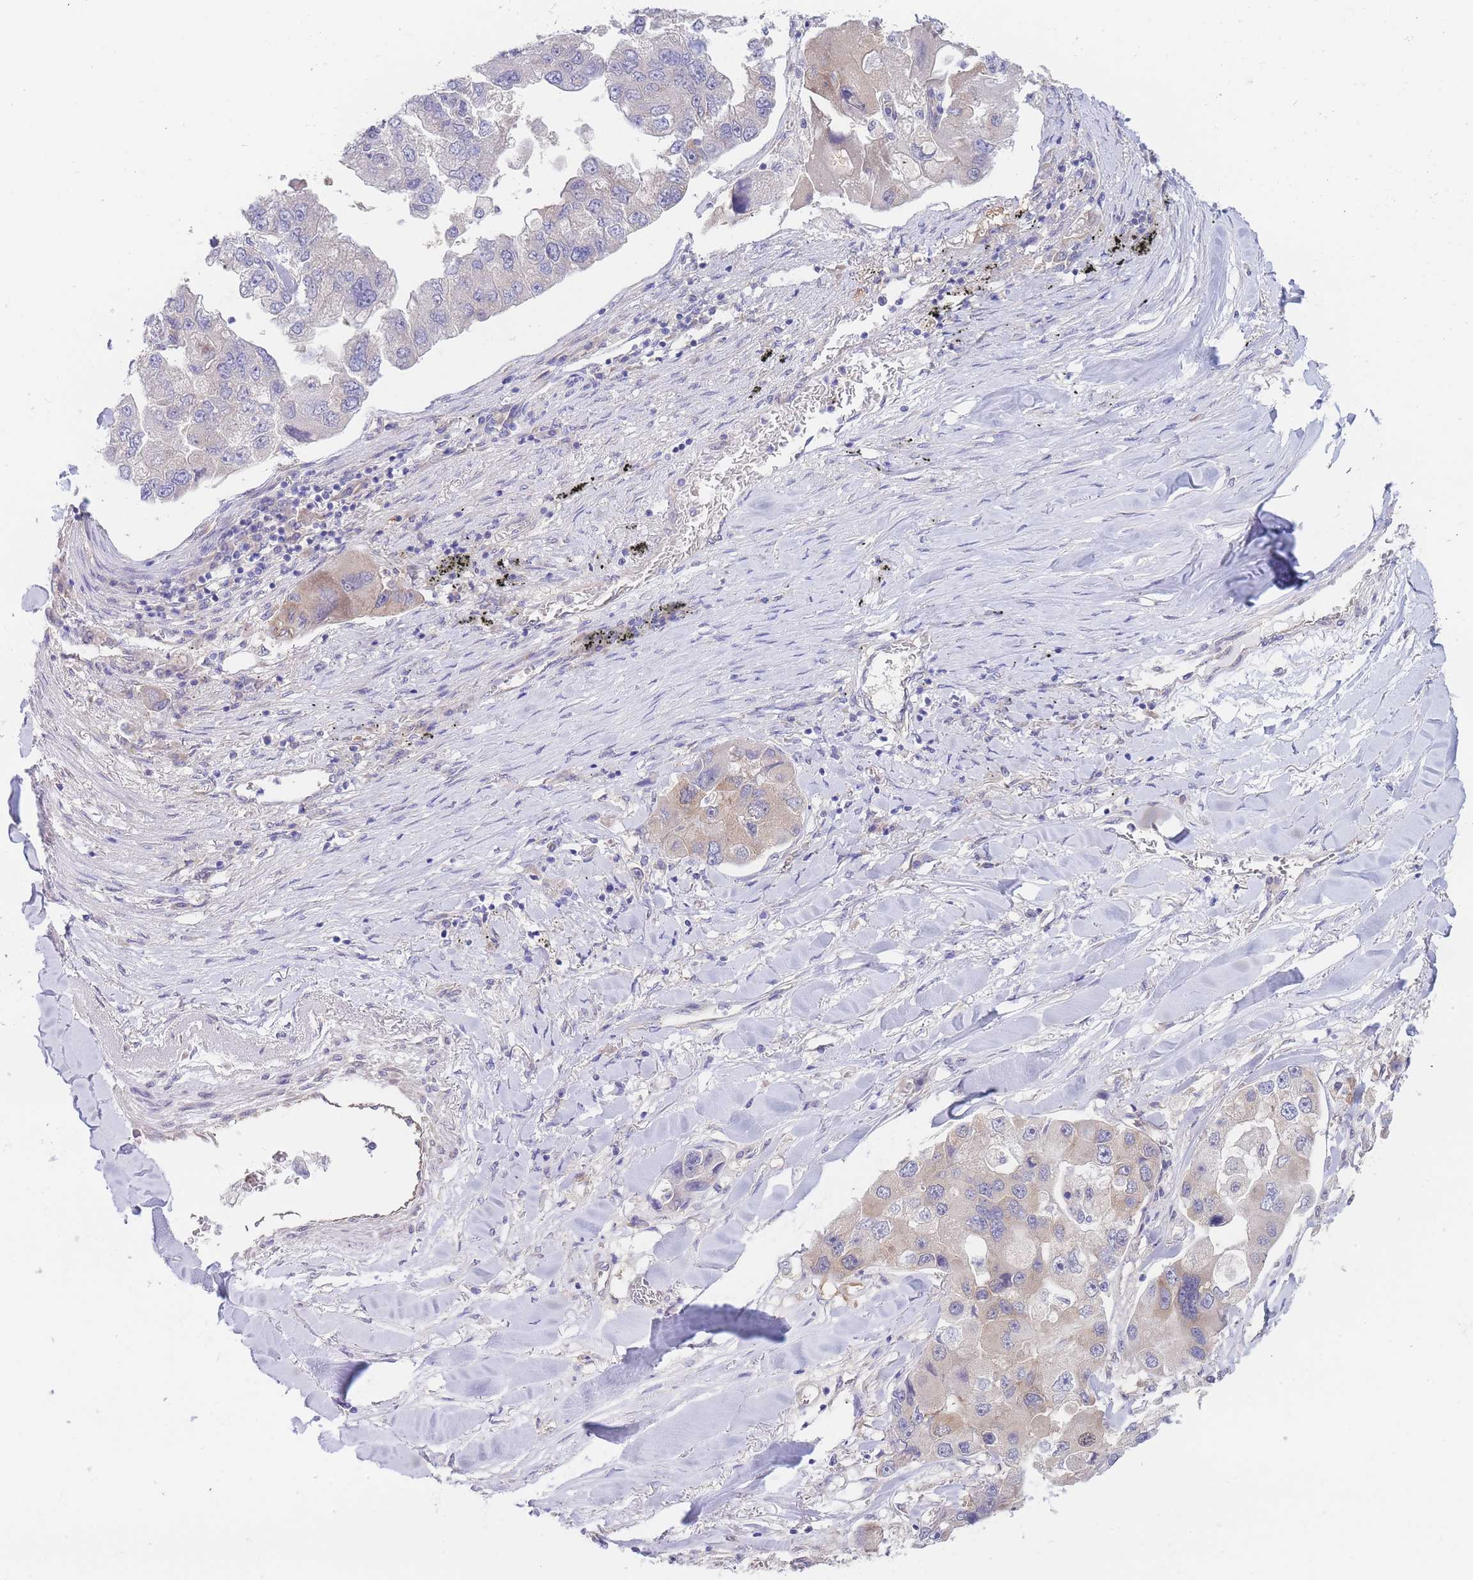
{"staining": {"intensity": "weak", "quantity": "<25%", "location": "cytoplasmic/membranous"}, "tissue": "lung cancer", "cell_type": "Tumor cells", "image_type": "cancer", "snomed": [{"axis": "morphology", "description": "Adenocarcinoma, NOS"}, {"axis": "topography", "description": "Lung"}], "caption": "Tumor cells are negative for protein expression in human lung adenocarcinoma. (DAB (3,3'-diaminobenzidine) immunohistochemistry, high magnification).", "gene": "ZNF281", "patient": {"sex": "female", "age": 54}}